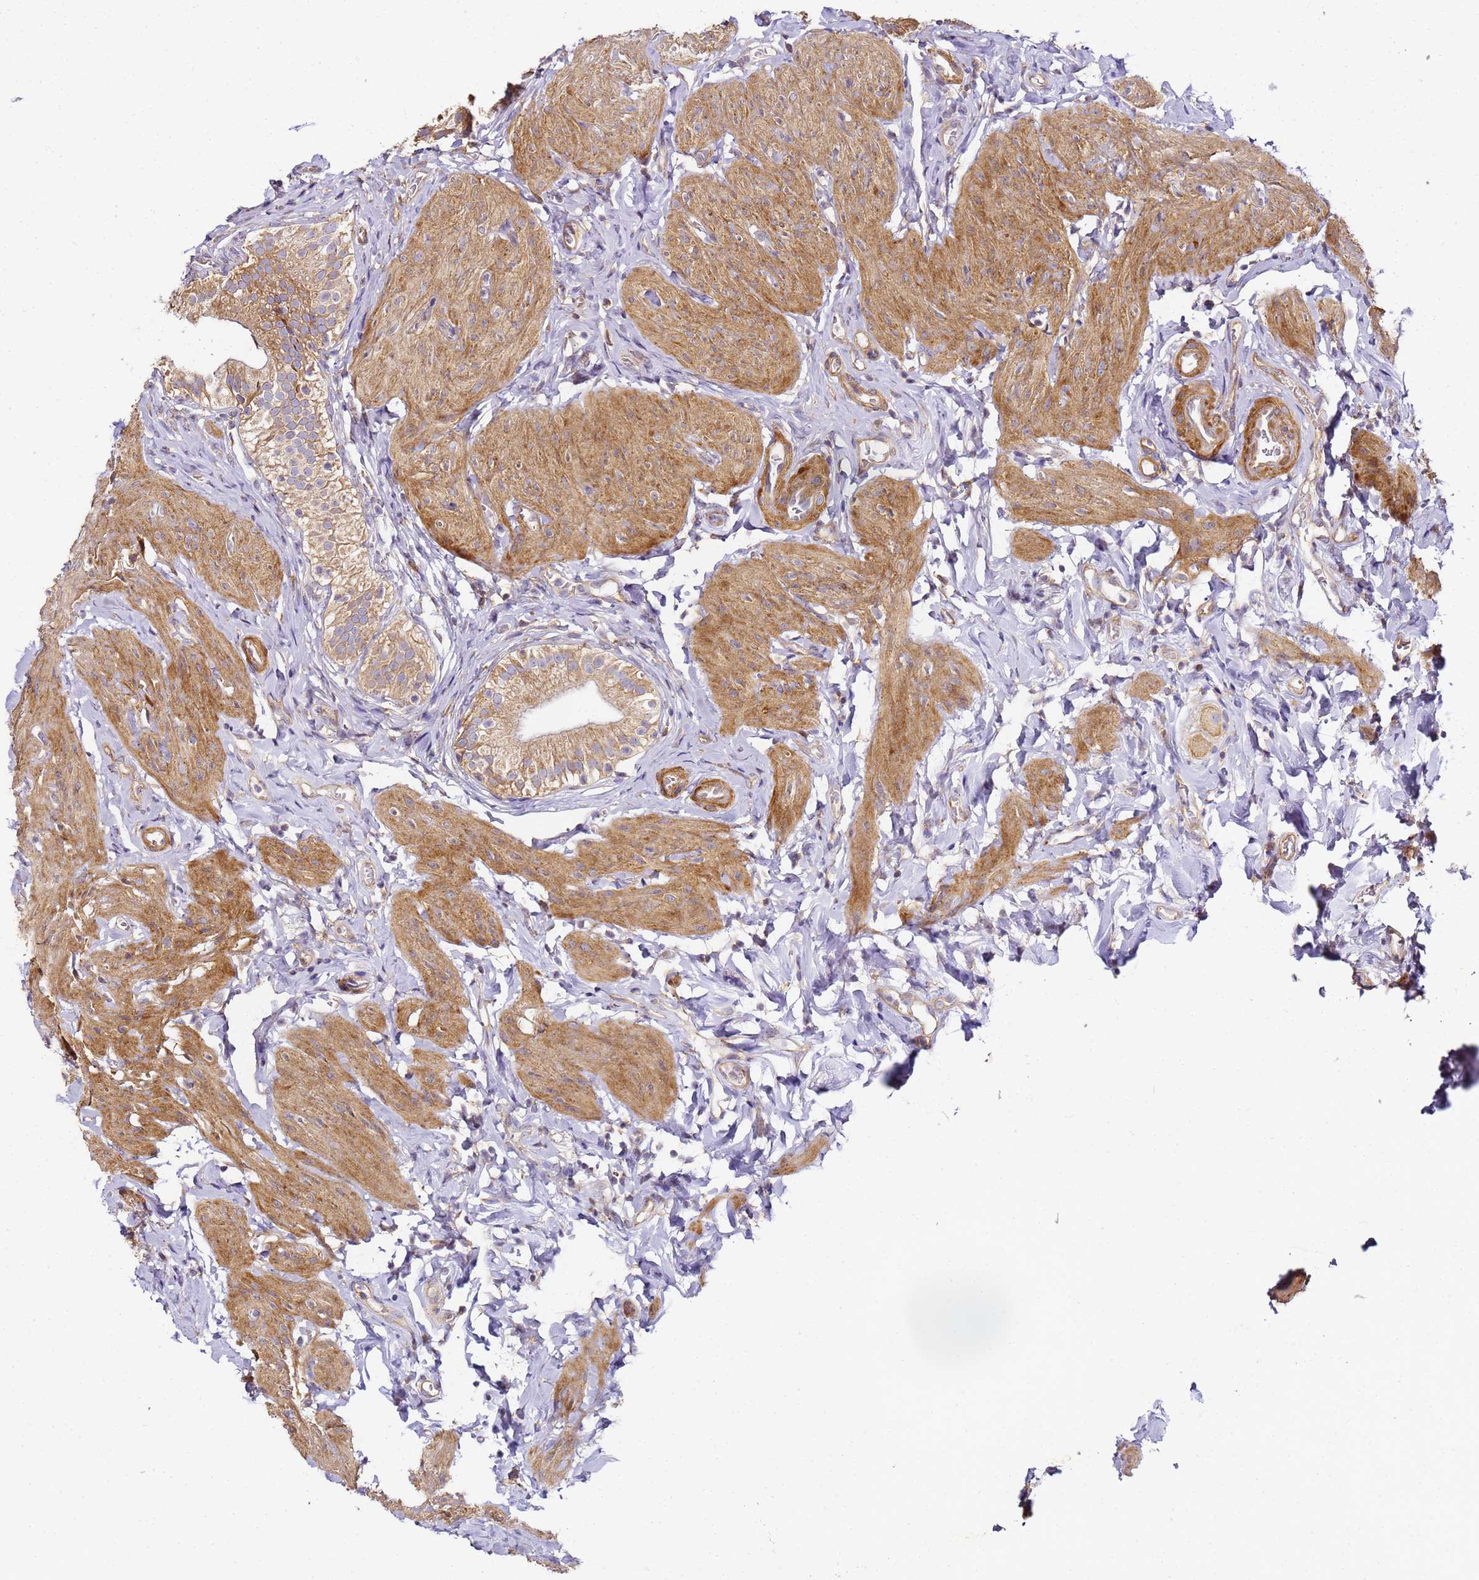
{"staining": {"intensity": "moderate", "quantity": ">75%", "location": "cytoplasmic/membranous"}, "tissue": "gallbladder", "cell_type": "Glandular cells", "image_type": "normal", "snomed": [{"axis": "morphology", "description": "Normal tissue, NOS"}, {"axis": "topography", "description": "Gallbladder"}], "caption": "Protein staining exhibits moderate cytoplasmic/membranous staining in approximately >75% of glandular cells in benign gallbladder.", "gene": "RPL13A", "patient": {"sex": "female", "age": 47}}